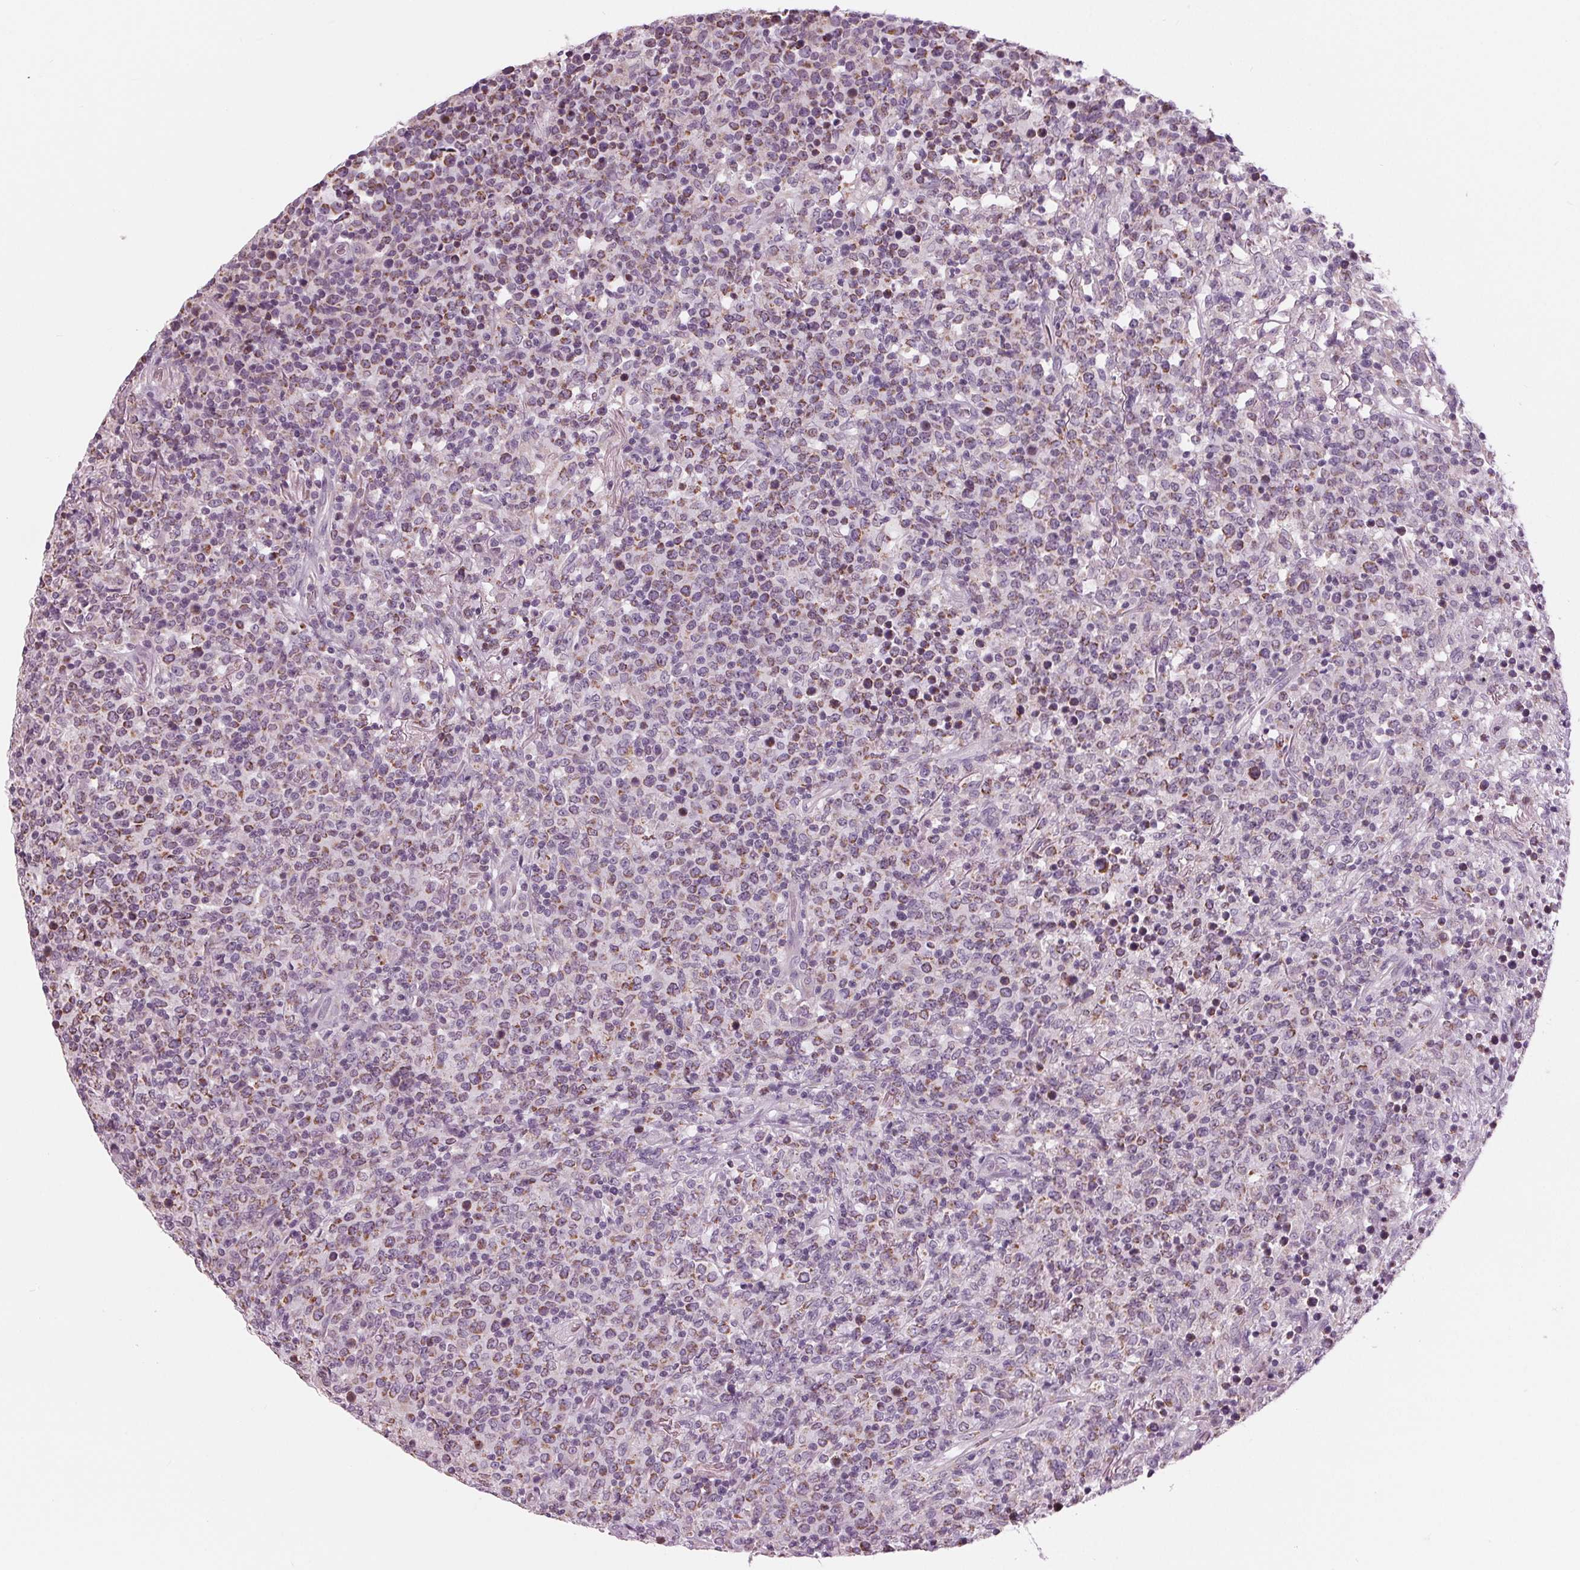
{"staining": {"intensity": "weak", "quantity": "<25%", "location": "cytoplasmic/membranous"}, "tissue": "lymphoma", "cell_type": "Tumor cells", "image_type": "cancer", "snomed": [{"axis": "morphology", "description": "Malignant lymphoma, non-Hodgkin's type, High grade"}, {"axis": "topography", "description": "Lung"}], "caption": "The micrograph shows no staining of tumor cells in lymphoma.", "gene": "SAMD4A", "patient": {"sex": "male", "age": 79}}